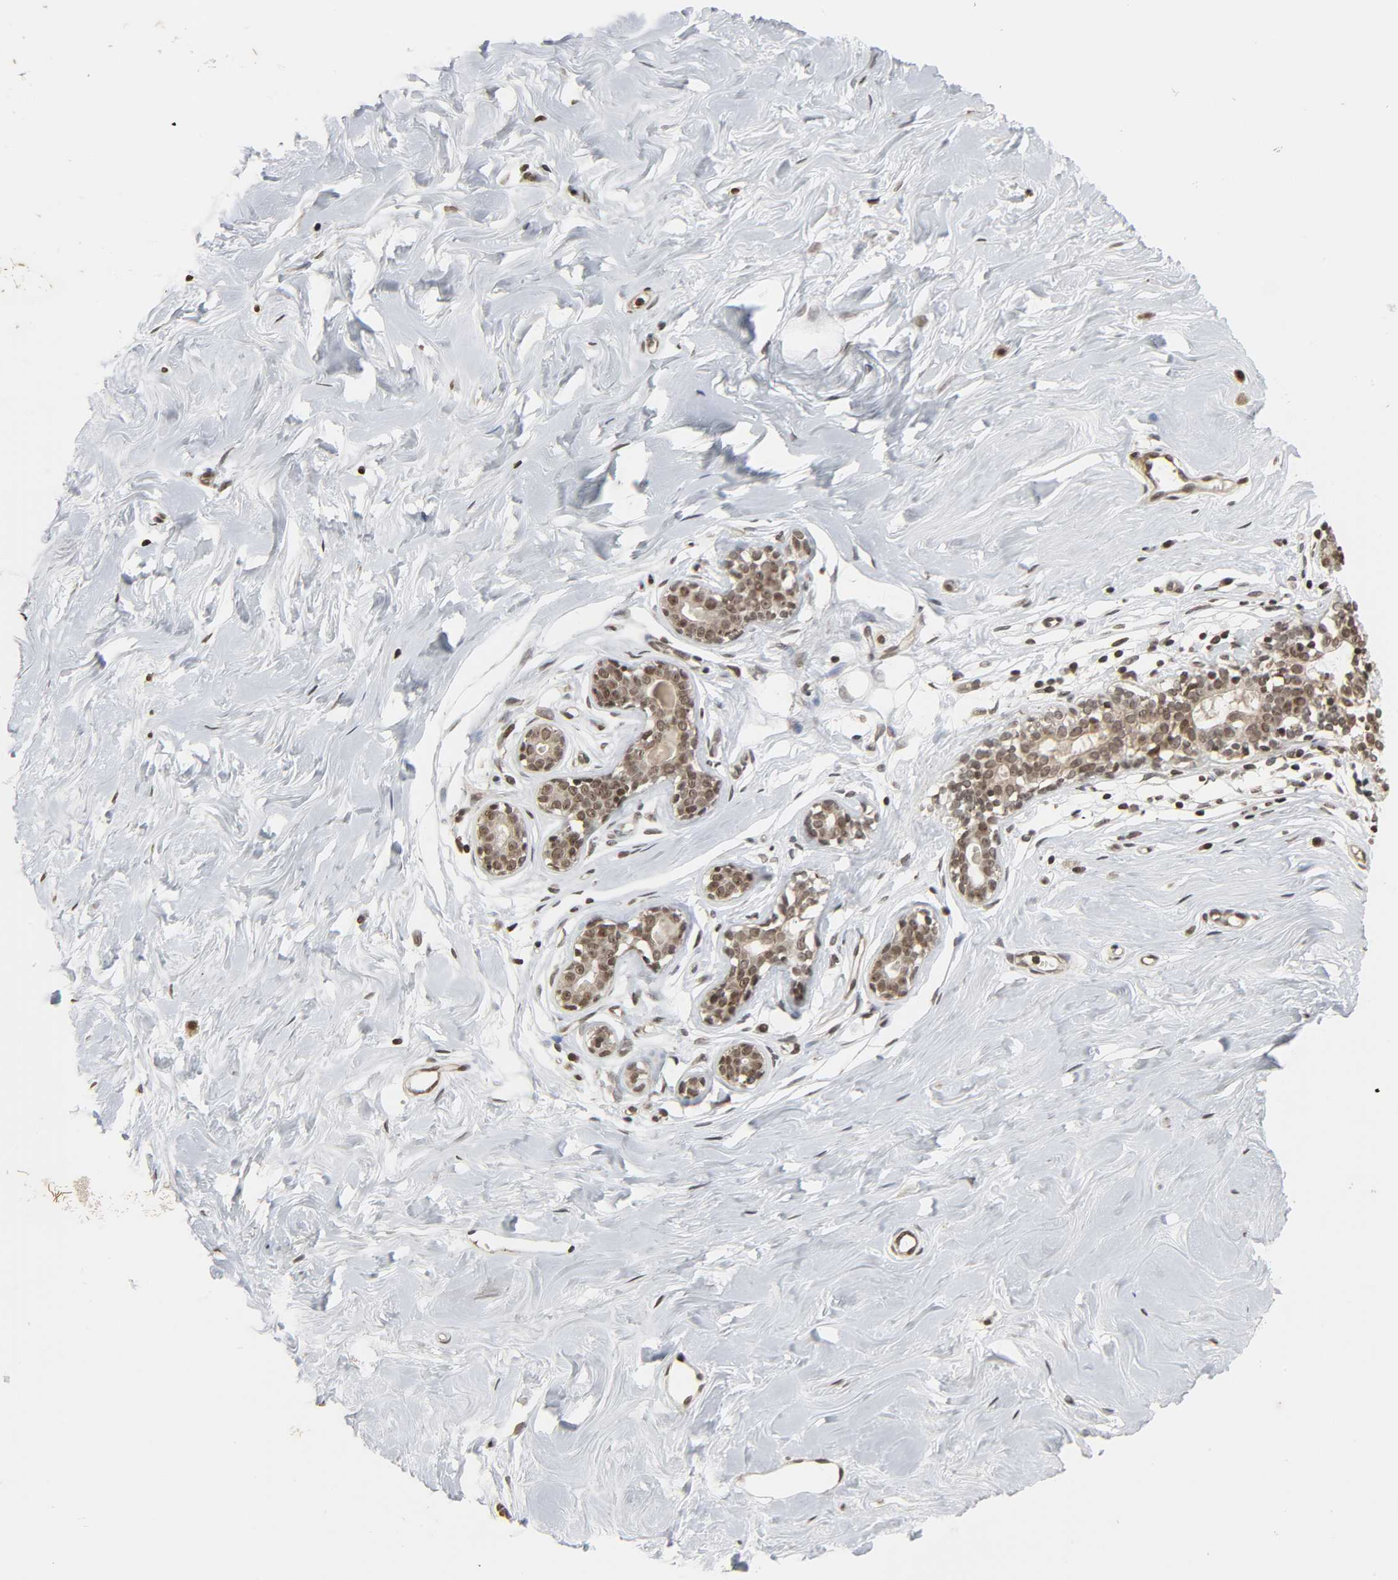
{"staining": {"intensity": "moderate", "quantity": ">75%", "location": "nuclear"}, "tissue": "breast", "cell_type": "Adipocytes", "image_type": "normal", "snomed": [{"axis": "morphology", "description": "Normal tissue, NOS"}, {"axis": "topography", "description": "Breast"}], "caption": "This micrograph demonstrates benign breast stained with IHC to label a protein in brown. The nuclear of adipocytes show moderate positivity for the protein. Nuclei are counter-stained blue.", "gene": "XRCC1", "patient": {"sex": "female", "age": 23}}